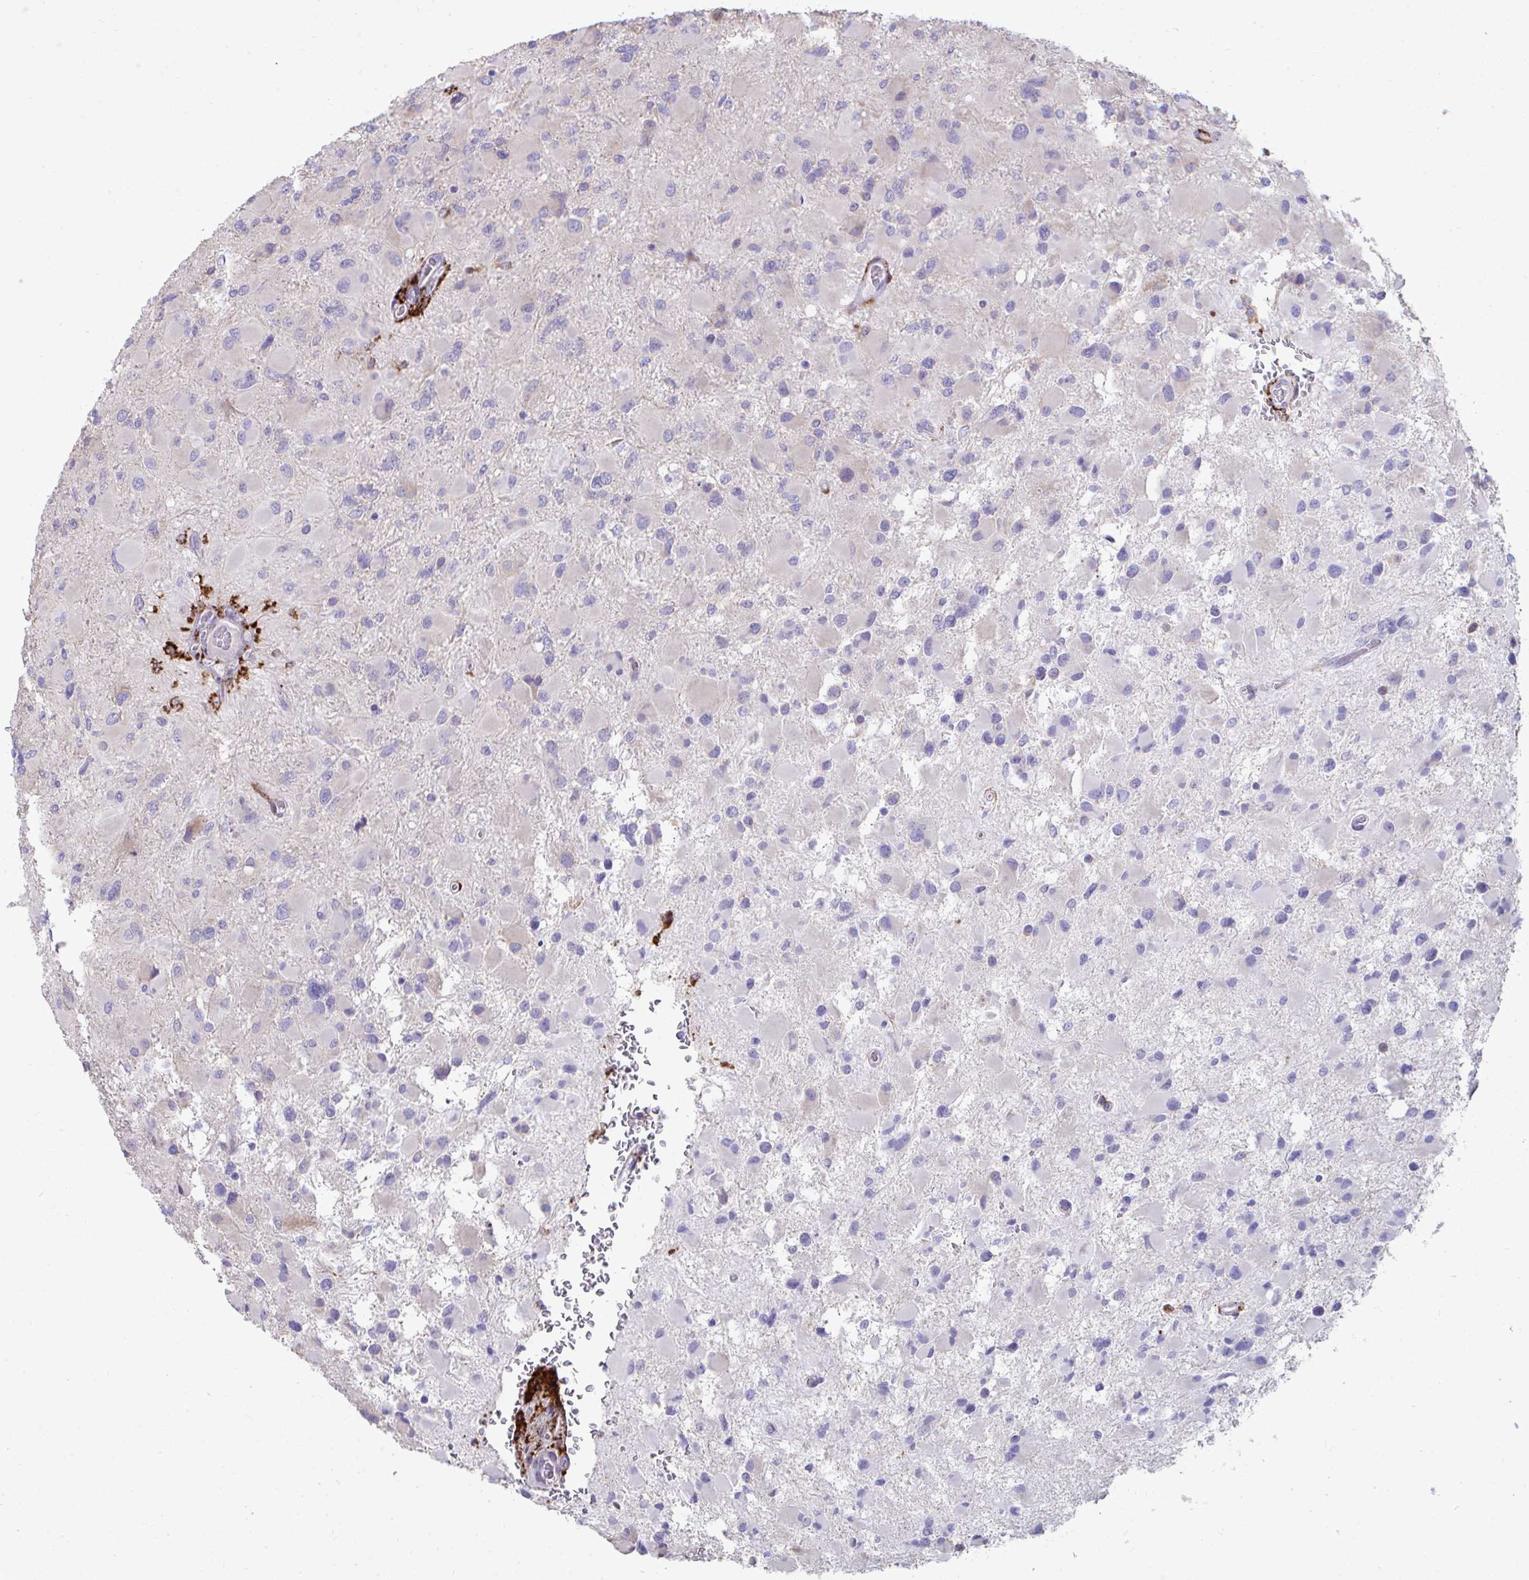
{"staining": {"intensity": "negative", "quantity": "none", "location": "none"}, "tissue": "glioma", "cell_type": "Tumor cells", "image_type": "cancer", "snomed": [{"axis": "morphology", "description": "Glioma, malignant, High grade"}, {"axis": "topography", "description": "Cerebral cortex"}], "caption": "There is no significant staining in tumor cells of glioma.", "gene": "CD163", "patient": {"sex": "female", "age": 36}}